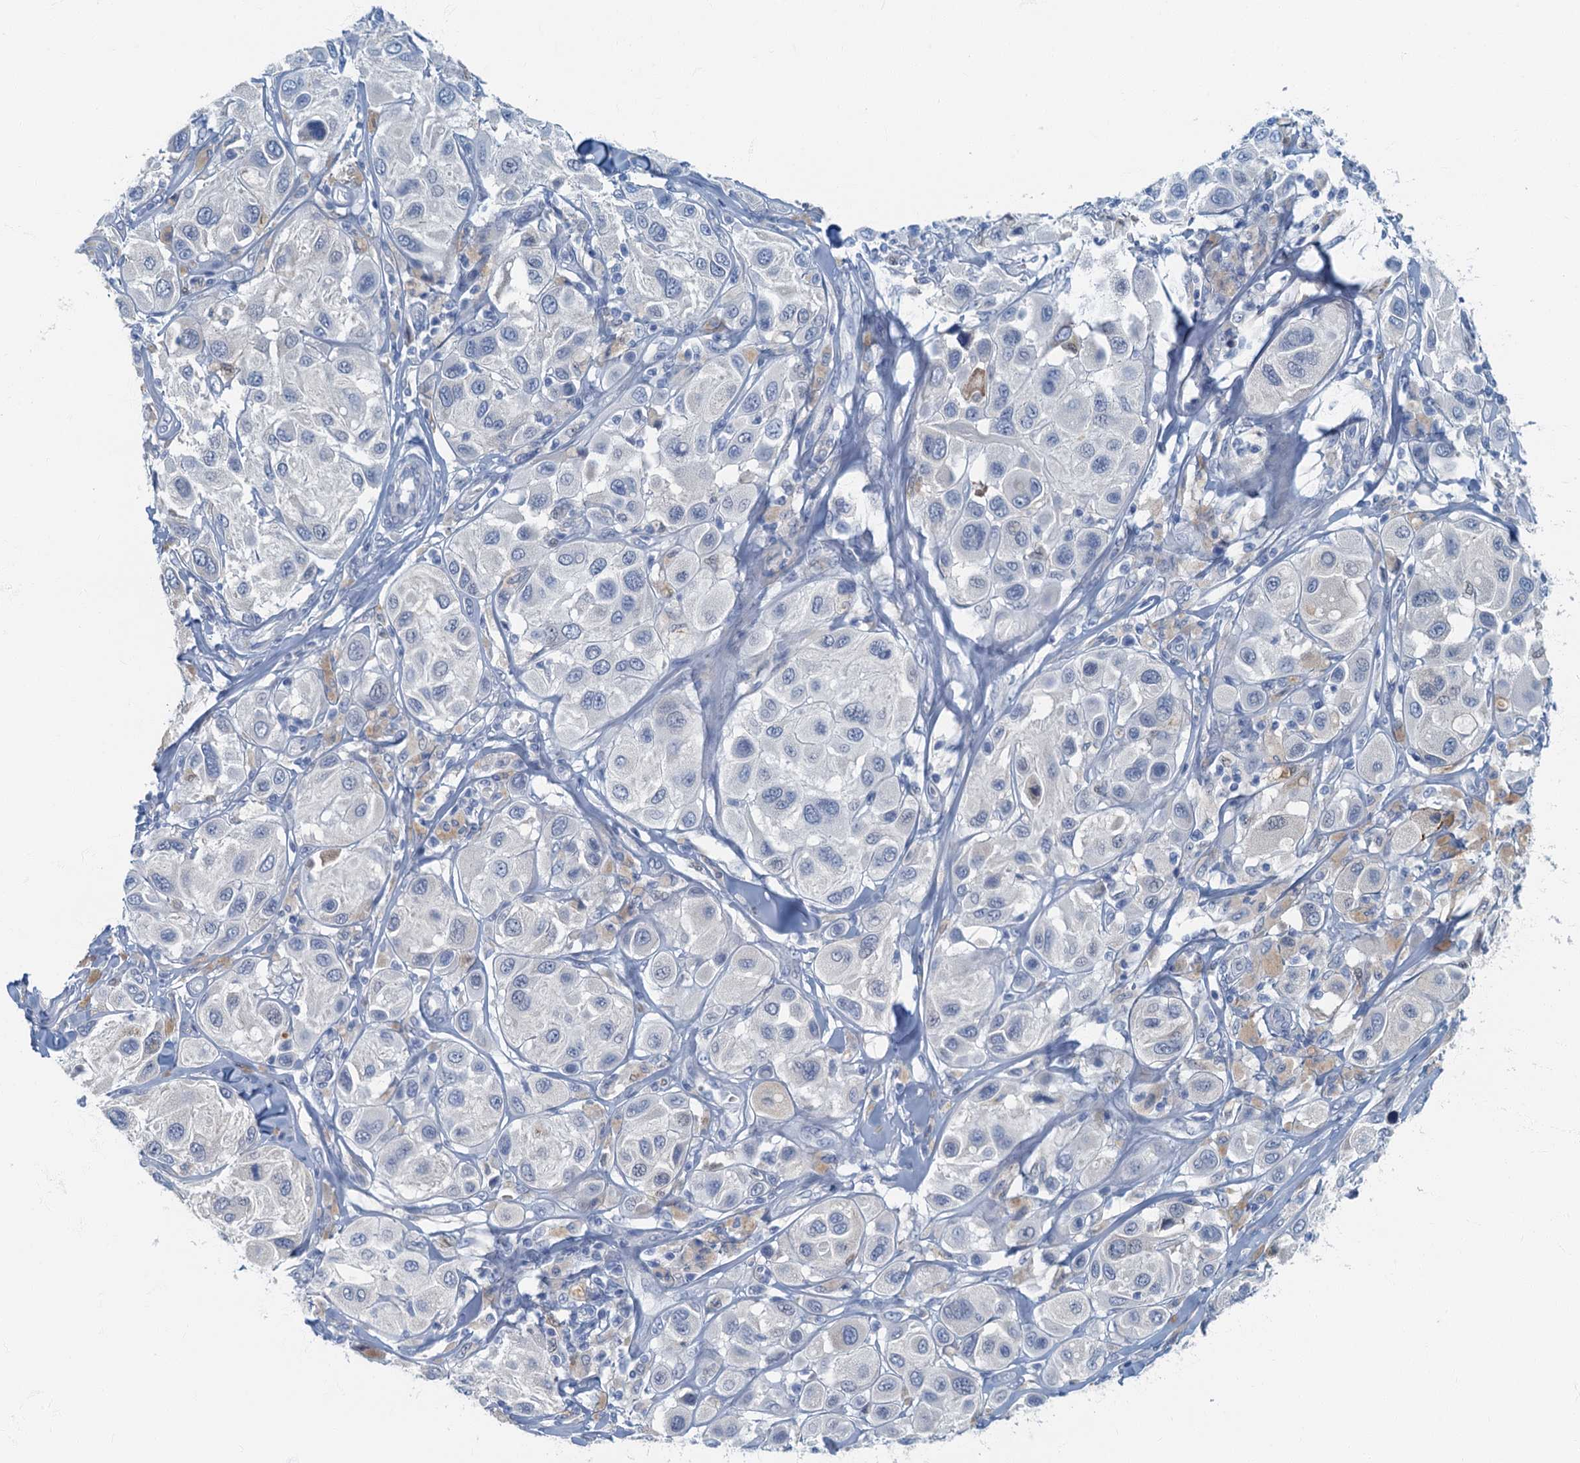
{"staining": {"intensity": "negative", "quantity": "none", "location": "none"}, "tissue": "melanoma", "cell_type": "Tumor cells", "image_type": "cancer", "snomed": [{"axis": "morphology", "description": "Malignant melanoma, Metastatic site"}, {"axis": "topography", "description": "Skin"}], "caption": "Immunohistochemistry (IHC) of malignant melanoma (metastatic site) exhibits no staining in tumor cells.", "gene": "ANKDD1A", "patient": {"sex": "male", "age": 41}}